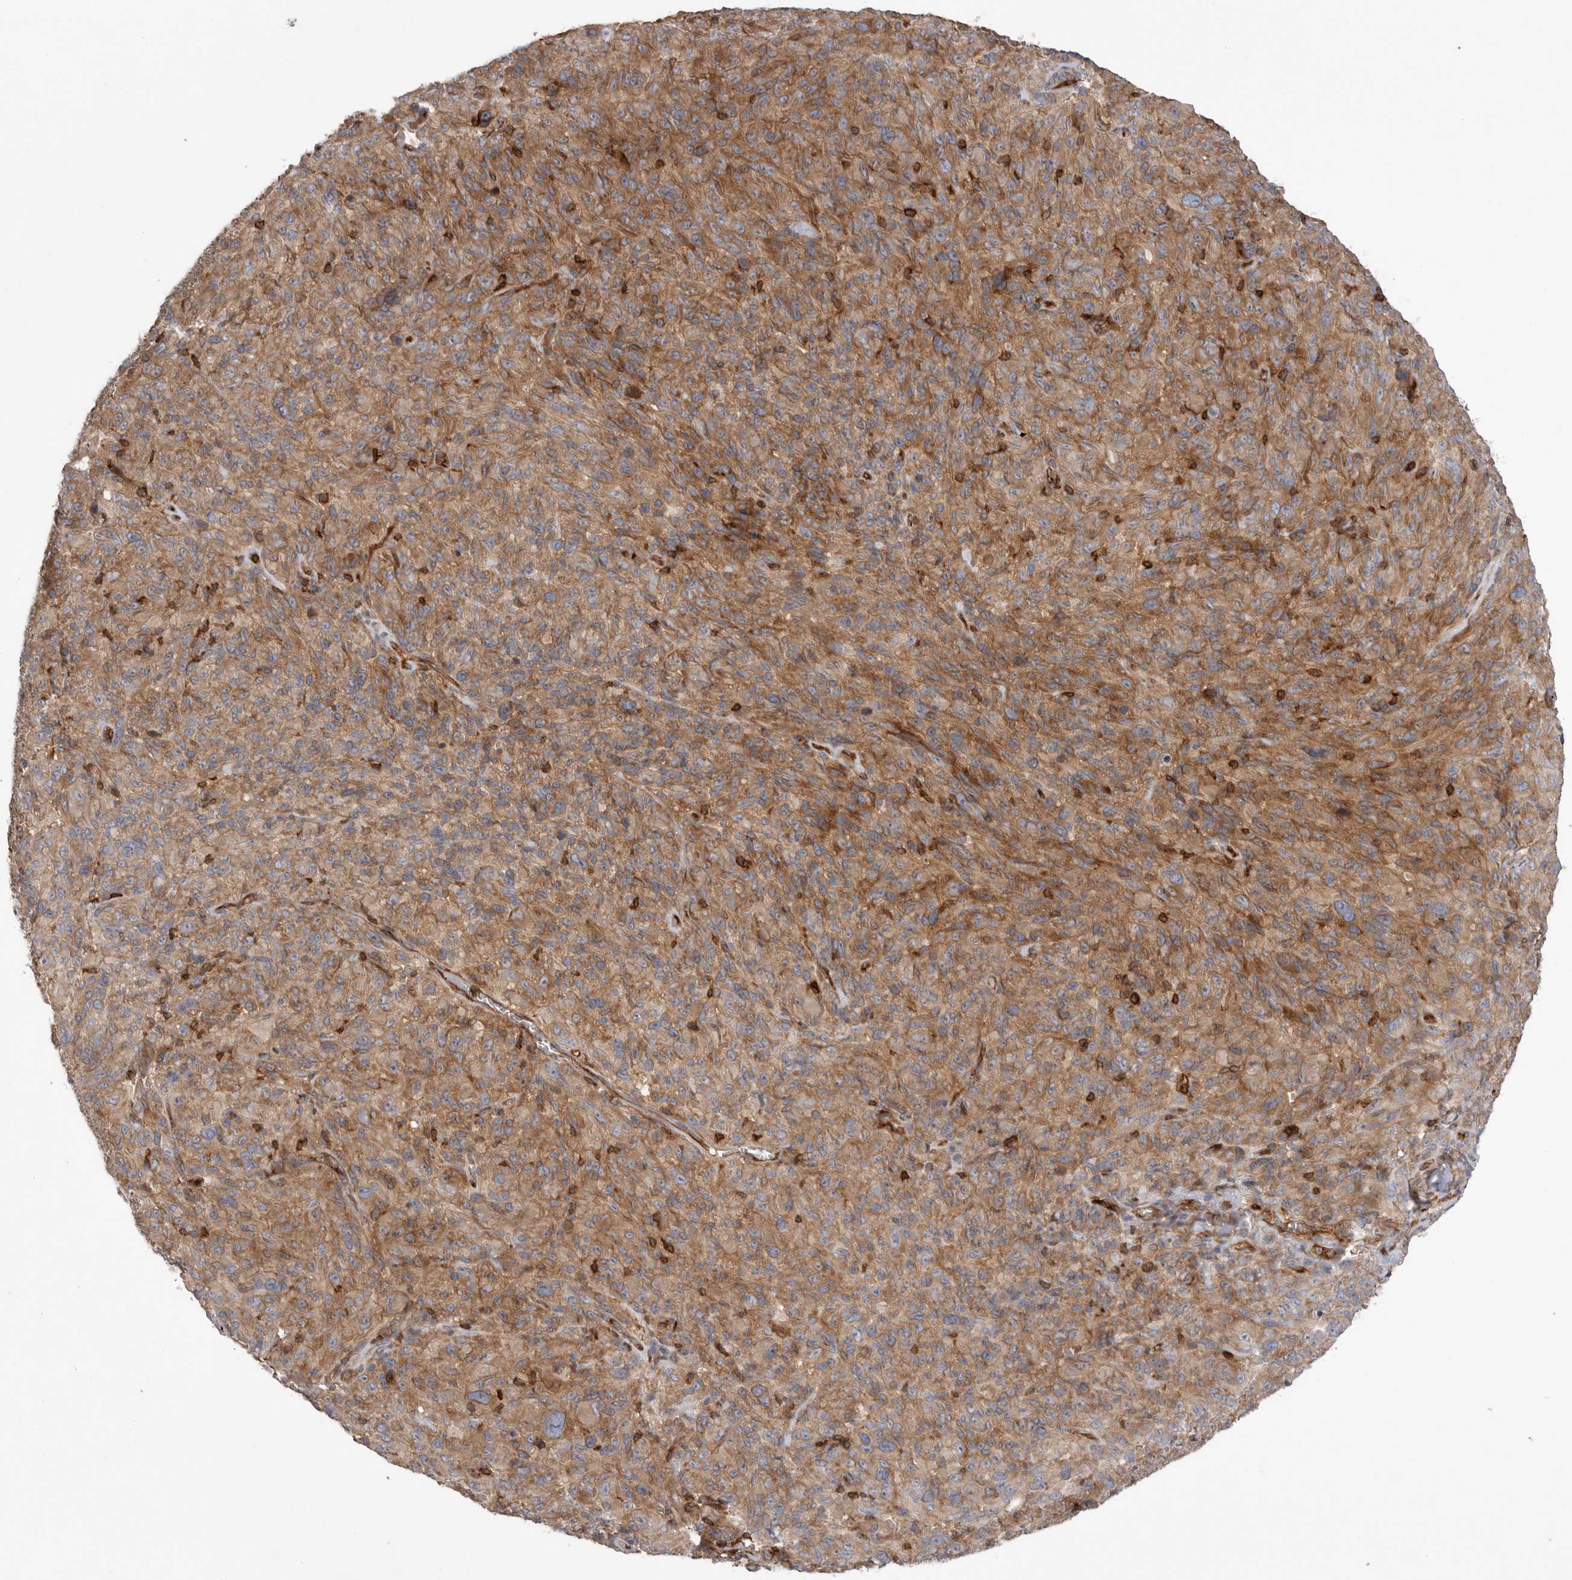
{"staining": {"intensity": "moderate", "quantity": ">75%", "location": "cytoplasmic/membranous"}, "tissue": "melanoma", "cell_type": "Tumor cells", "image_type": "cancer", "snomed": [{"axis": "morphology", "description": "Malignant melanoma, NOS"}, {"axis": "topography", "description": "Skin of head"}], "caption": "High-power microscopy captured an immunohistochemistry photomicrograph of melanoma, revealing moderate cytoplasmic/membranous expression in about >75% of tumor cells.", "gene": "PRKCH", "patient": {"sex": "male", "age": 96}}